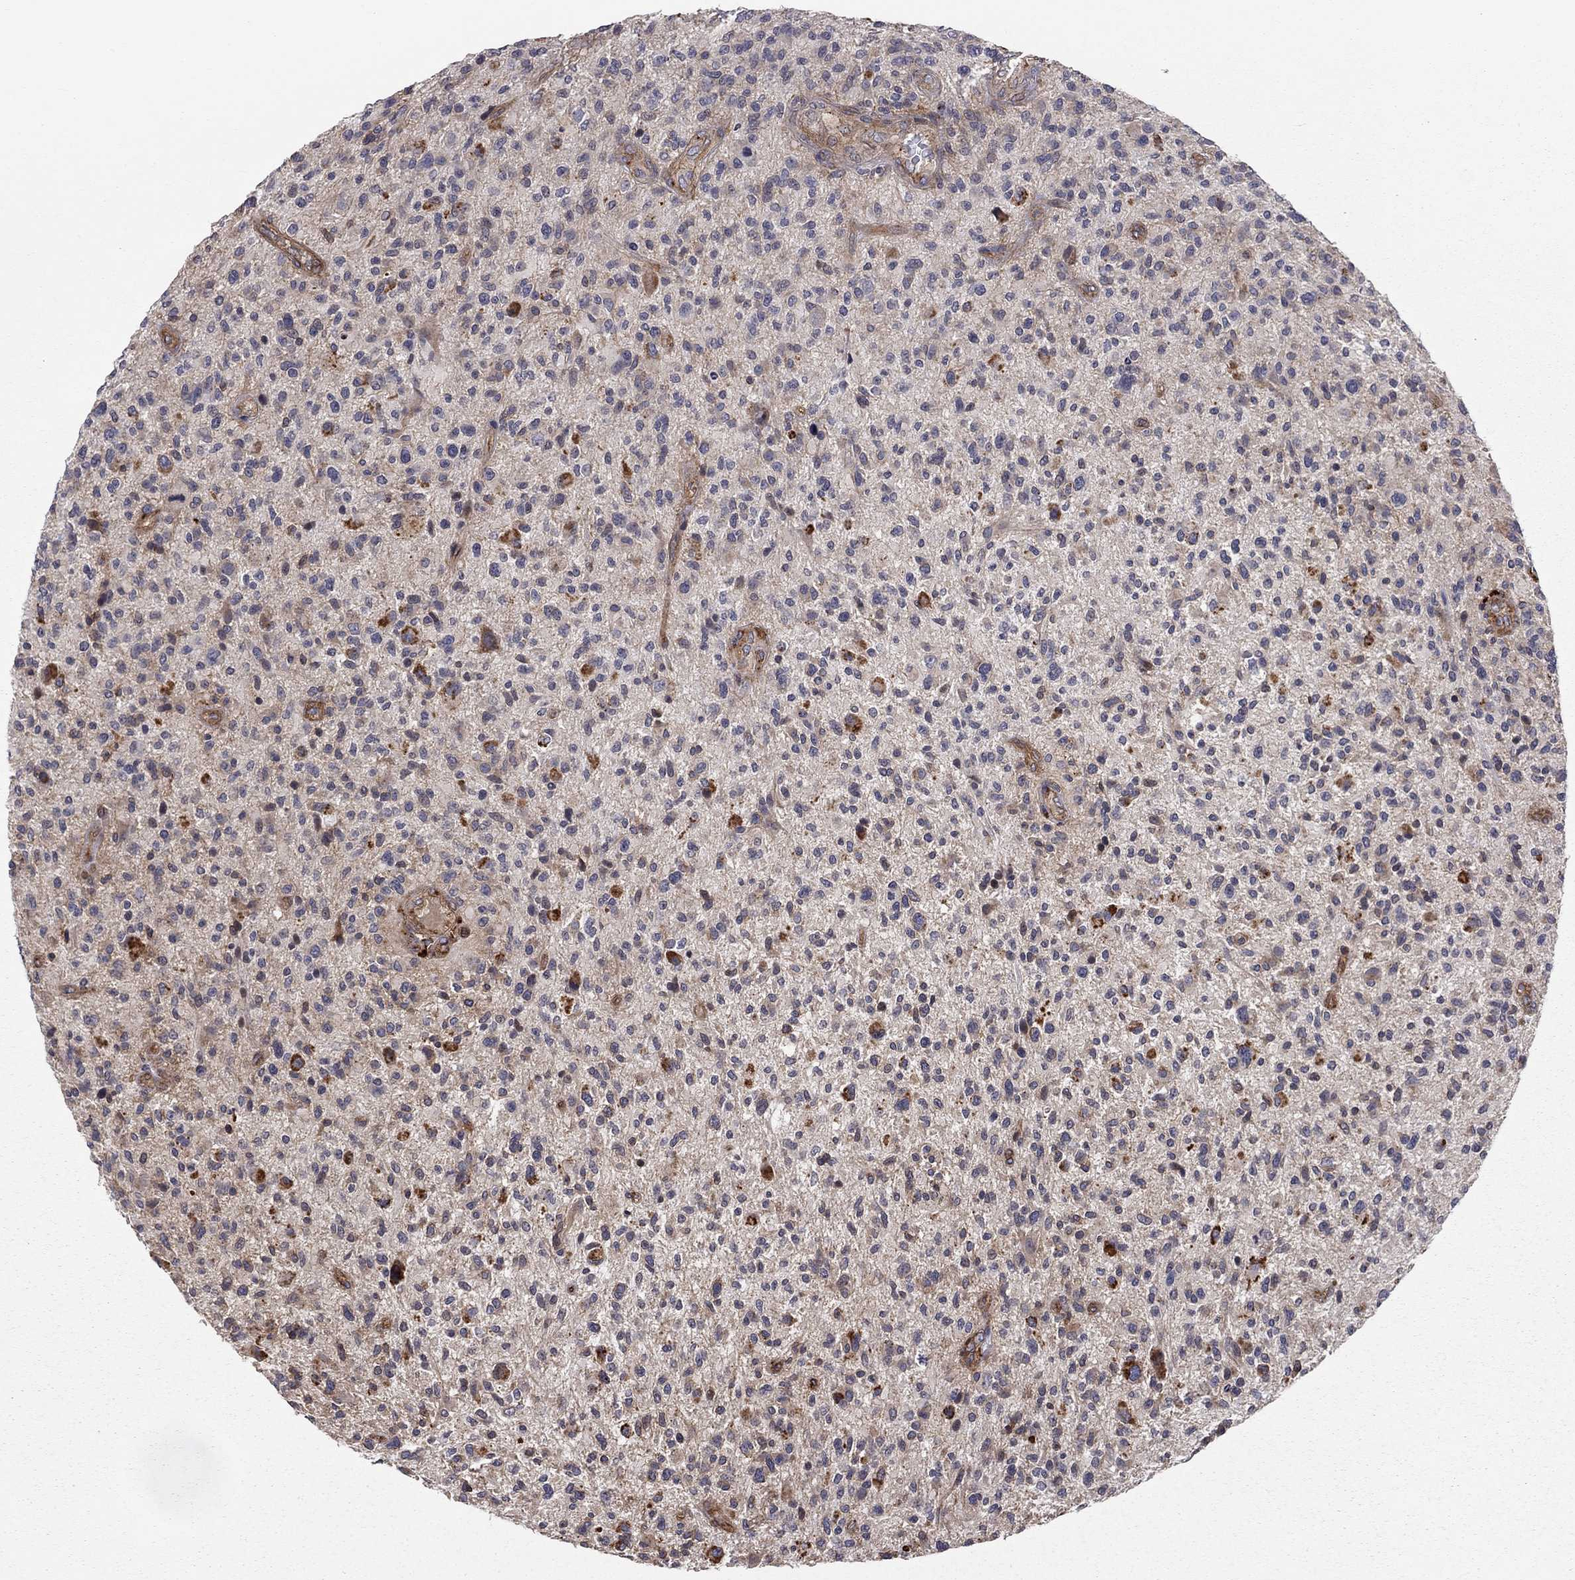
{"staining": {"intensity": "negative", "quantity": "none", "location": "none"}, "tissue": "glioma", "cell_type": "Tumor cells", "image_type": "cancer", "snomed": [{"axis": "morphology", "description": "Glioma, malignant, High grade"}, {"axis": "topography", "description": "Brain"}], "caption": "Immunohistochemistry (IHC) histopathology image of human glioma stained for a protein (brown), which reveals no staining in tumor cells.", "gene": "RASEF", "patient": {"sex": "male", "age": 47}}